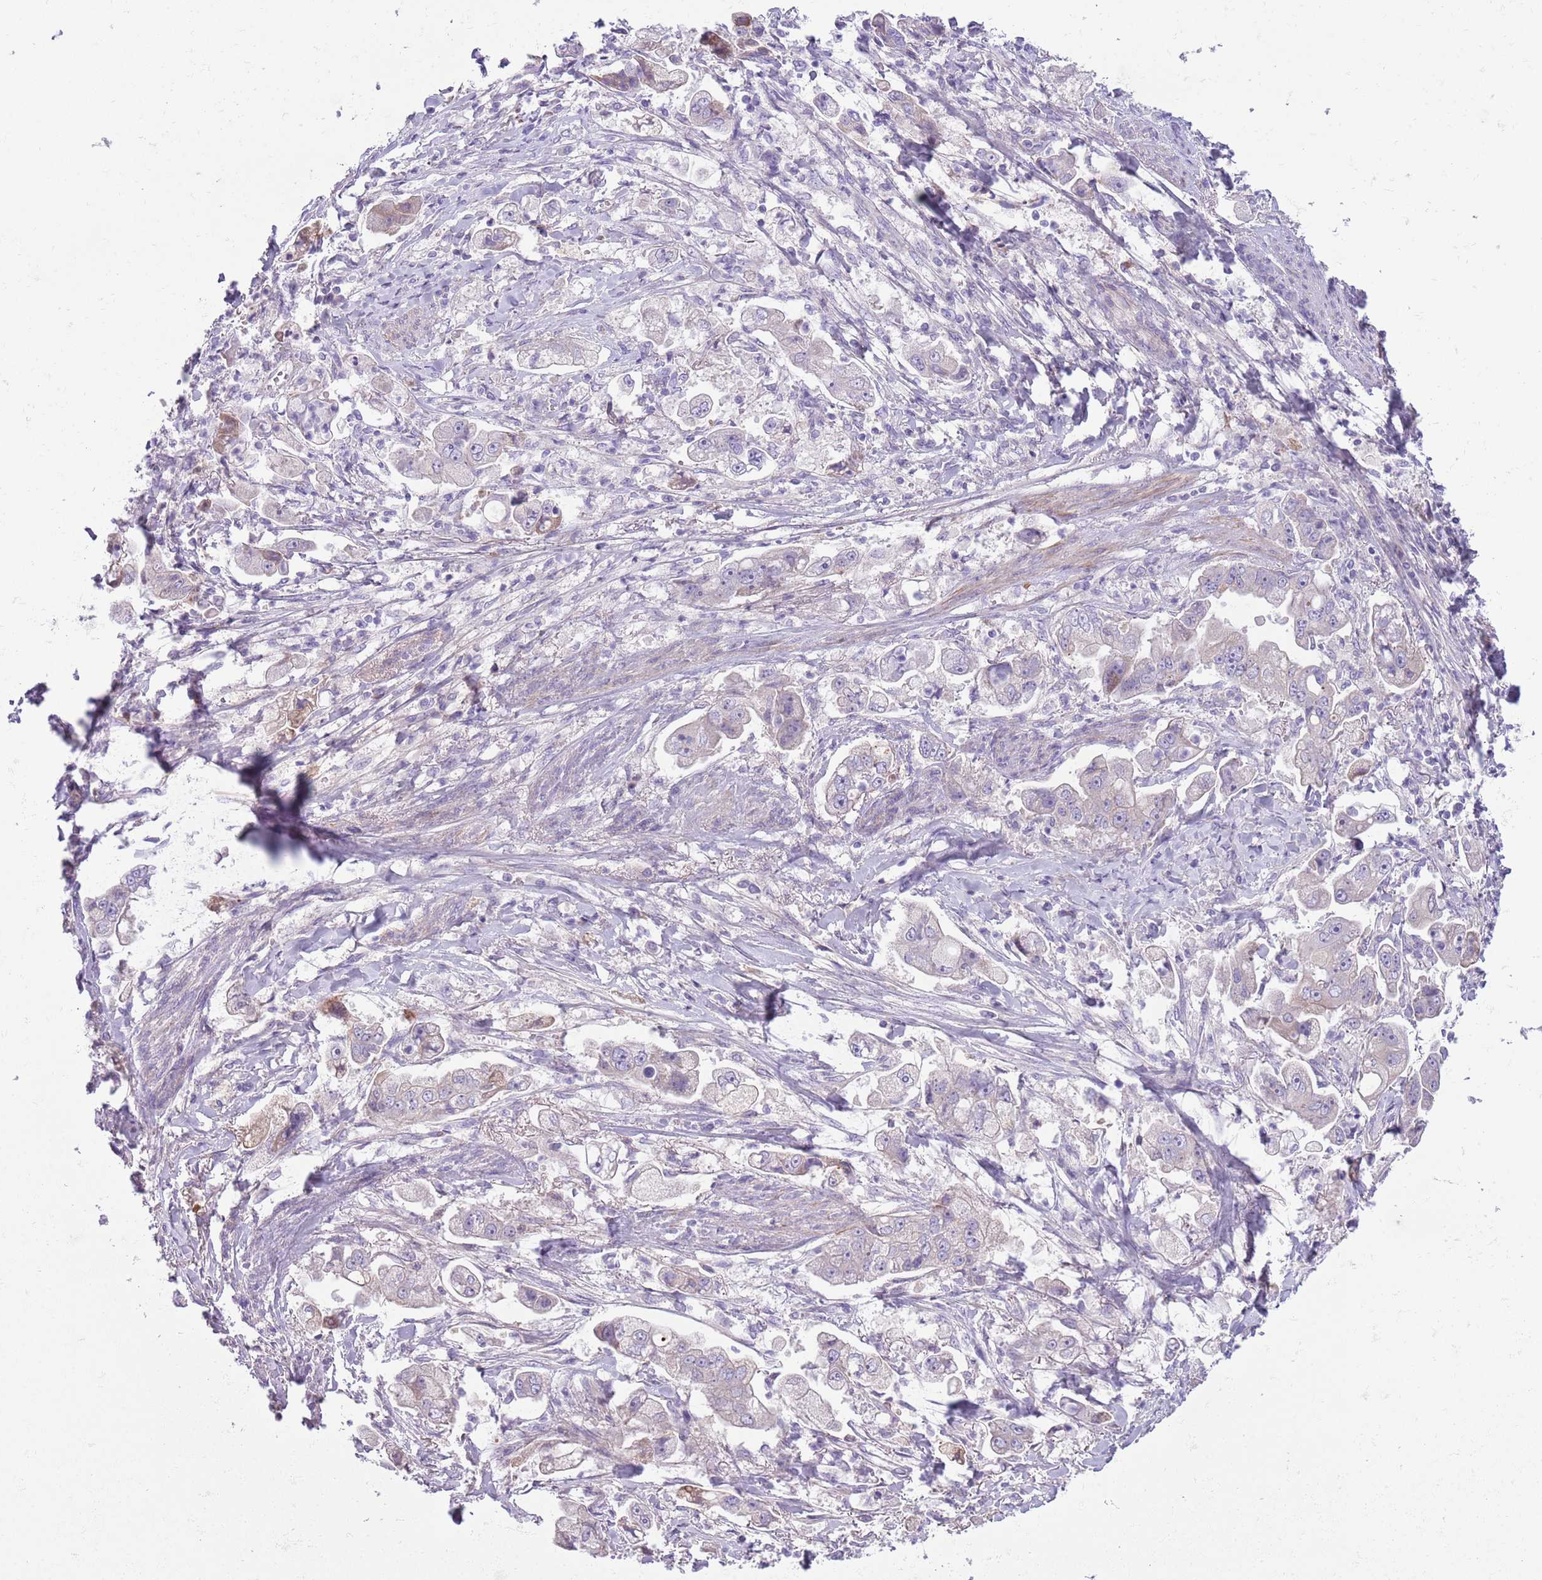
{"staining": {"intensity": "negative", "quantity": "none", "location": "none"}, "tissue": "stomach cancer", "cell_type": "Tumor cells", "image_type": "cancer", "snomed": [{"axis": "morphology", "description": "Adenocarcinoma, NOS"}, {"axis": "topography", "description": "Stomach"}], "caption": "Immunohistochemistry (IHC) micrograph of human stomach cancer (adenocarcinoma) stained for a protein (brown), which displays no expression in tumor cells. (Brightfield microscopy of DAB immunohistochemistry at high magnification).", "gene": "CFH", "patient": {"sex": "male", "age": 62}}